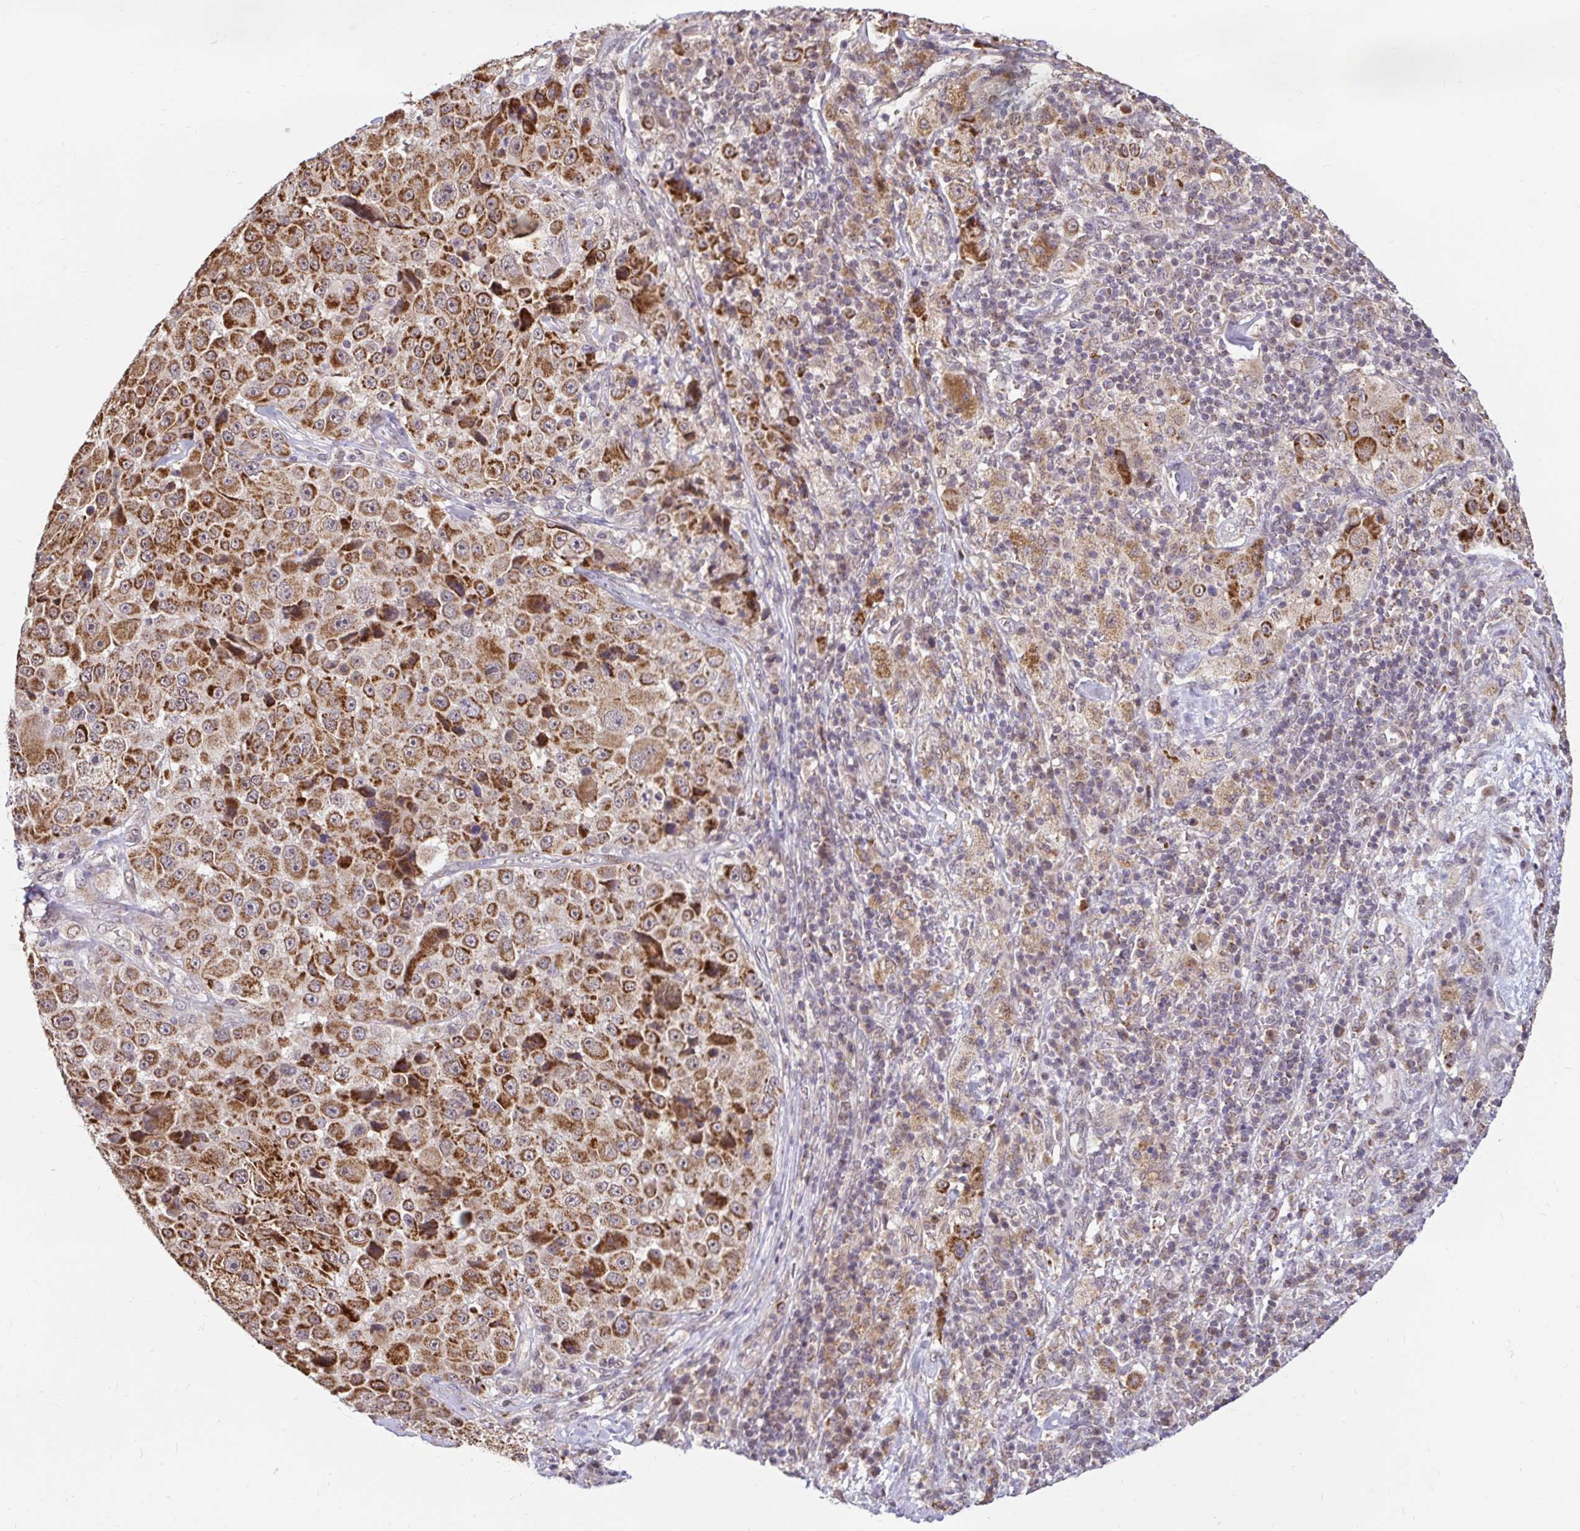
{"staining": {"intensity": "strong", "quantity": ">75%", "location": "cytoplasmic/membranous"}, "tissue": "melanoma", "cell_type": "Tumor cells", "image_type": "cancer", "snomed": [{"axis": "morphology", "description": "Malignant melanoma, Metastatic site"}, {"axis": "topography", "description": "Lymph node"}], "caption": "Melanoma stained with a brown dye shows strong cytoplasmic/membranous positive staining in about >75% of tumor cells.", "gene": "TIMM50", "patient": {"sex": "male", "age": 62}}